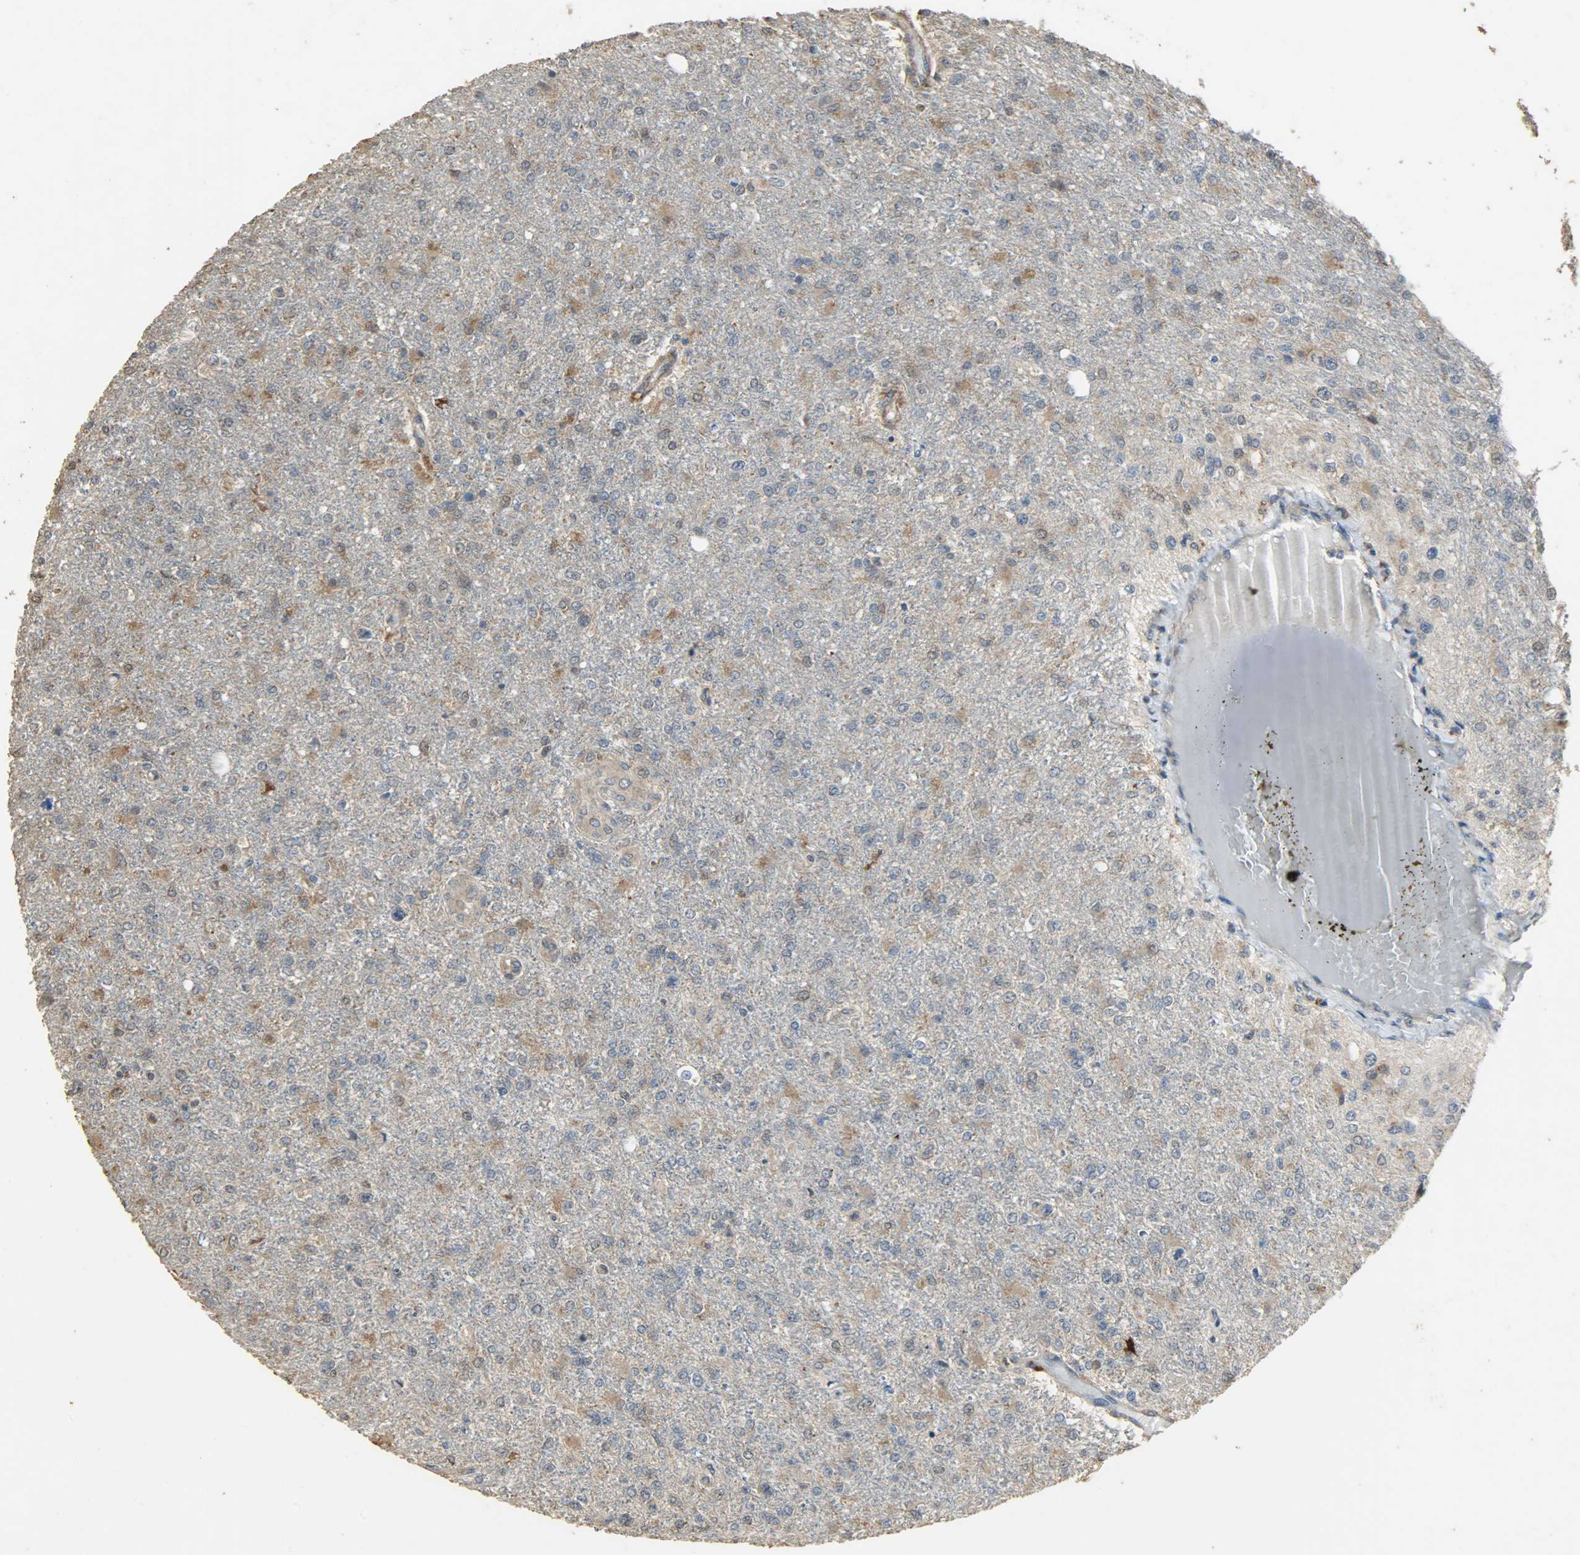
{"staining": {"intensity": "weak", "quantity": ">75%", "location": "cytoplasmic/membranous"}, "tissue": "glioma", "cell_type": "Tumor cells", "image_type": "cancer", "snomed": [{"axis": "morphology", "description": "Glioma, malignant, High grade"}, {"axis": "topography", "description": "Cerebral cortex"}], "caption": "Protein expression analysis of malignant high-grade glioma displays weak cytoplasmic/membranous staining in about >75% of tumor cells. The staining was performed using DAB (3,3'-diaminobenzidine) to visualize the protein expression in brown, while the nuclei were stained in blue with hematoxylin (Magnification: 20x).", "gene": "CDKN2C", "patient": {"sex": "male", "age": 76}}